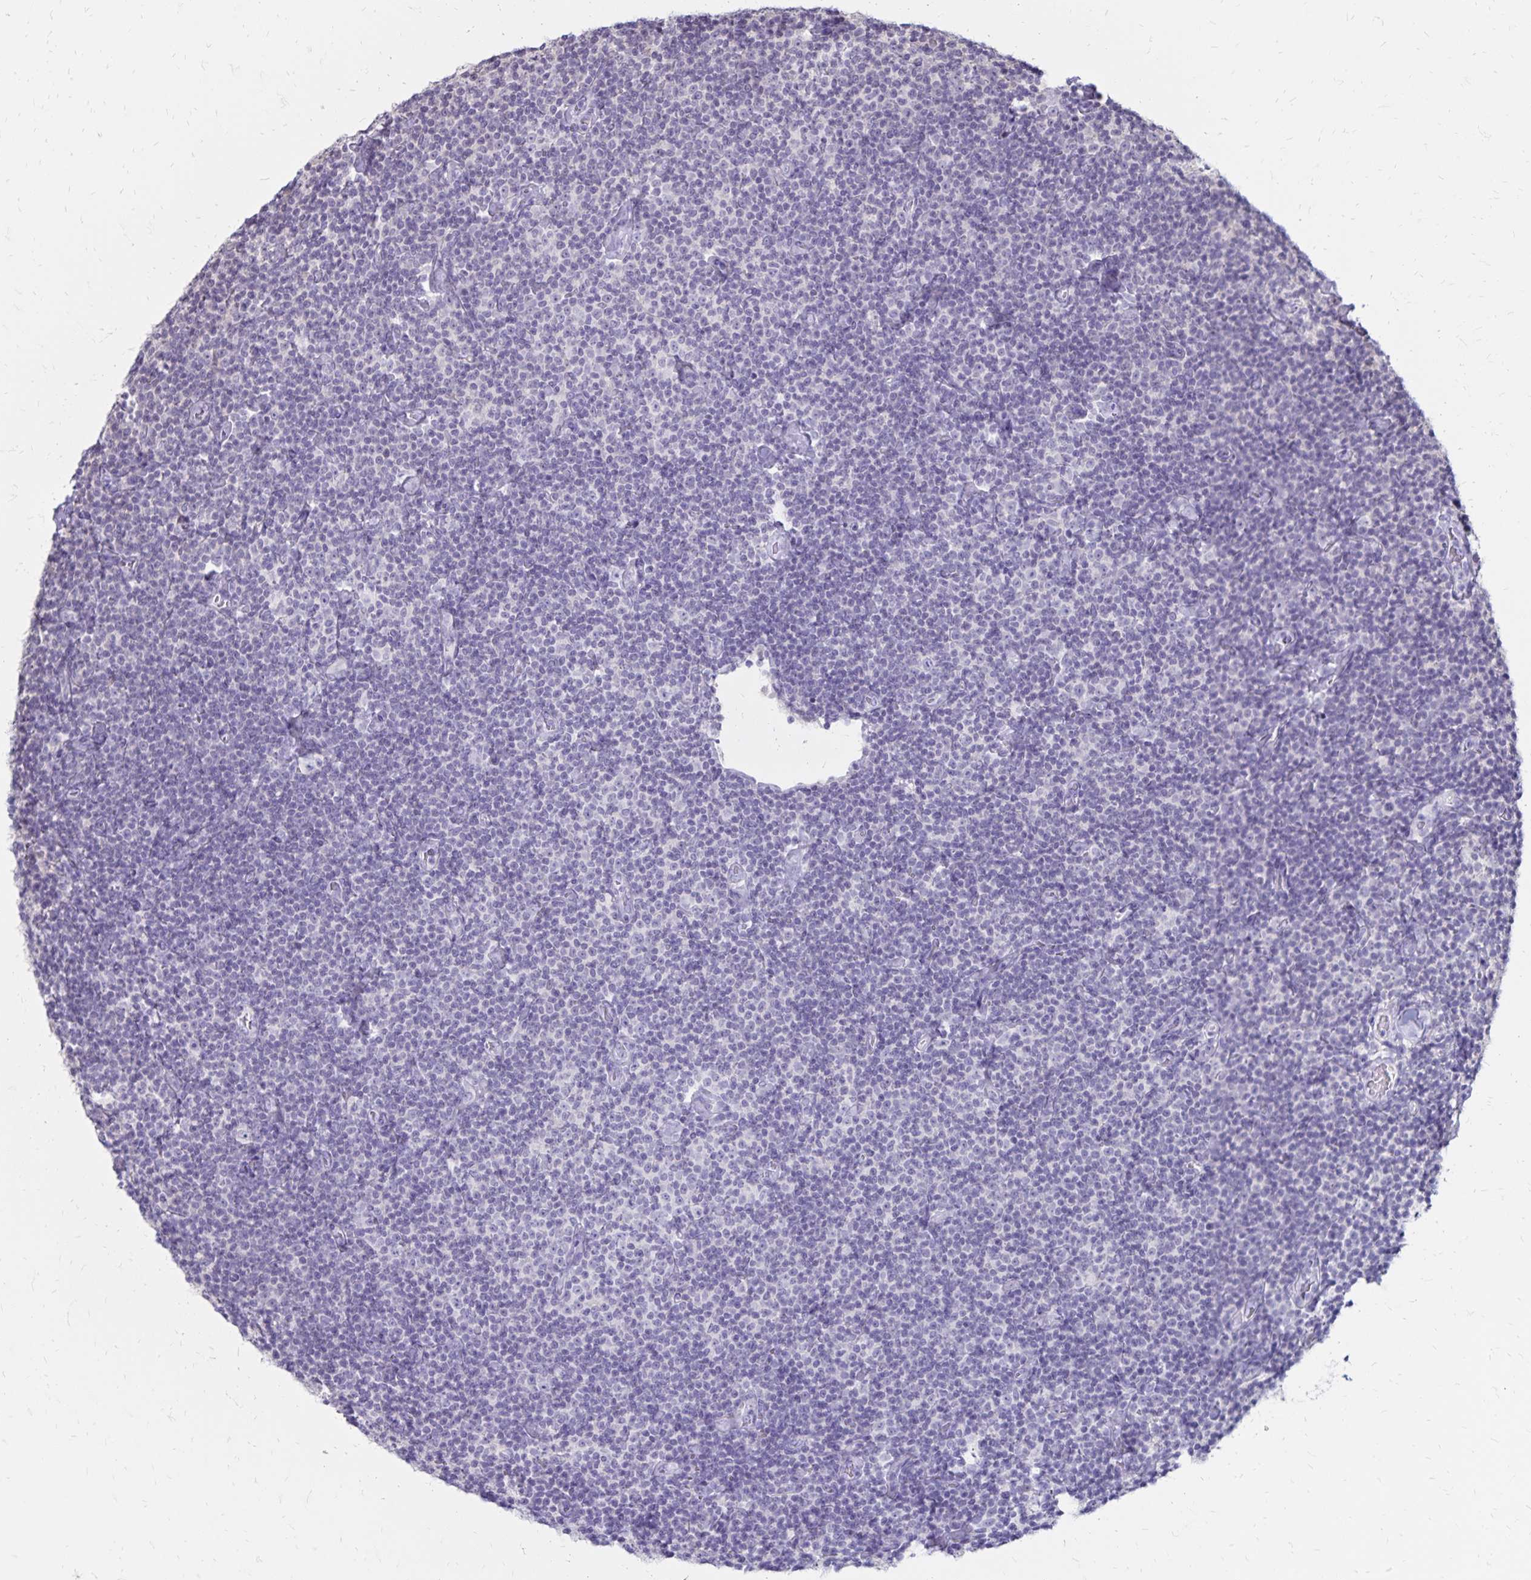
{"staining": {"intensity": "negative", "quantity": "none", "location": "none"}, "tissue": "lymphoma", "cell_type": "Tumor cells", "image_type": "cancer", "snomed": [{"axis": "morphology", "description": "Malignant lymphoma, non-Hodgkin's type, Low grade"}, {"axis": "topography", "description": "Lymph node"}], "caption": "Immunohistochemical staining of human lymphoma exhibits no significant positivity in tumor cells.", "gene": "SH3GL3", "patient": {"sex": "male", "age": 81}}